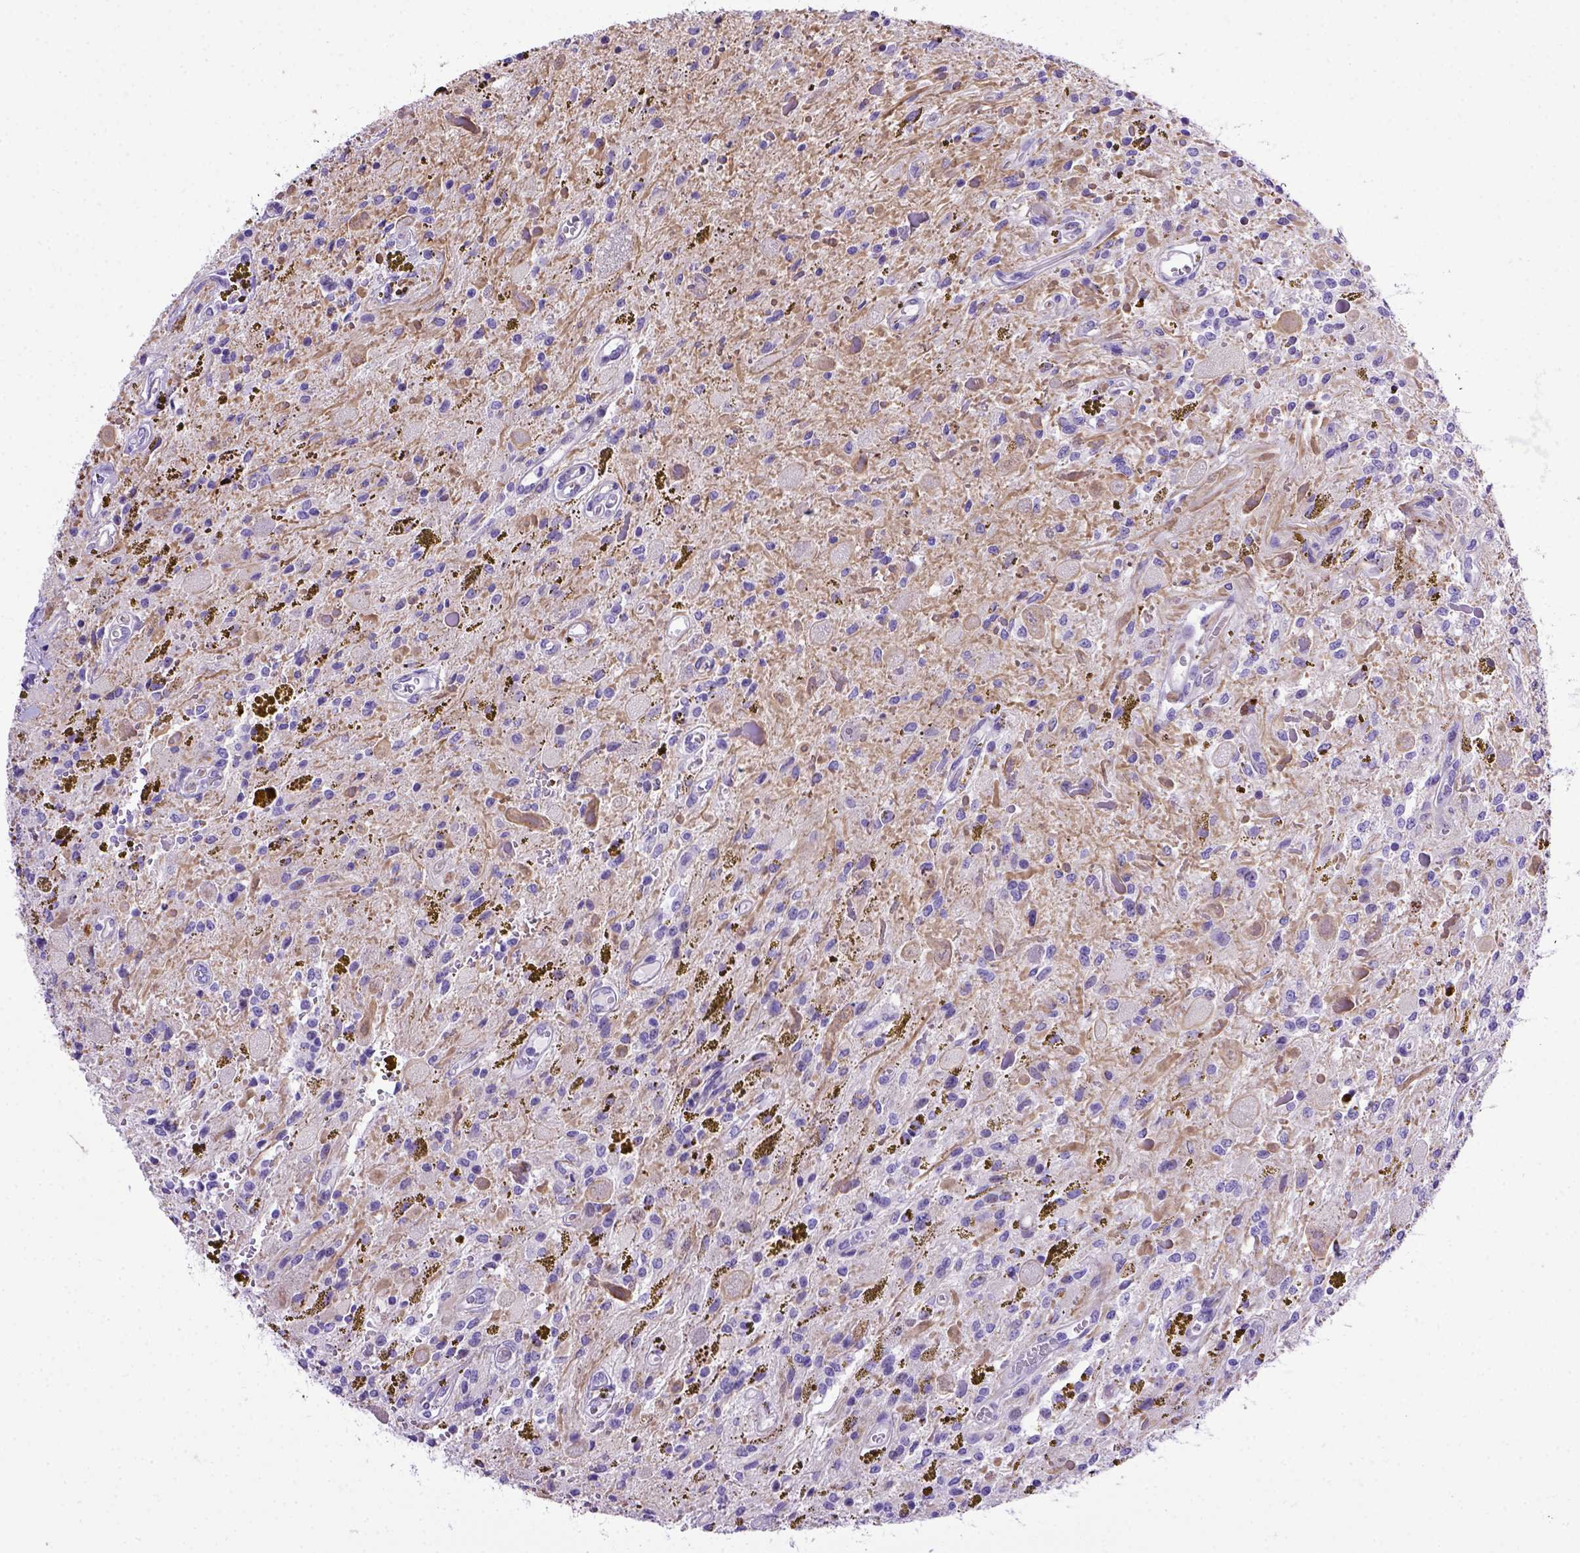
{"staining": {"intensity": "negative", "quantity": "none", "location": "none"}, "tissue": "glioma", "cell_type": "Tumor cells", "image_type": "cancer", "snomed": [{"axis": "morphology", "description": "Glioma, malignant, Low grade"}, {"axis": "topography", "description": "Cerebellum"}], "caption": "Tumor cells show no significant expression in glioma.", "gene": "ADAM12", "patient": {"sex": "female", "age": 14}}